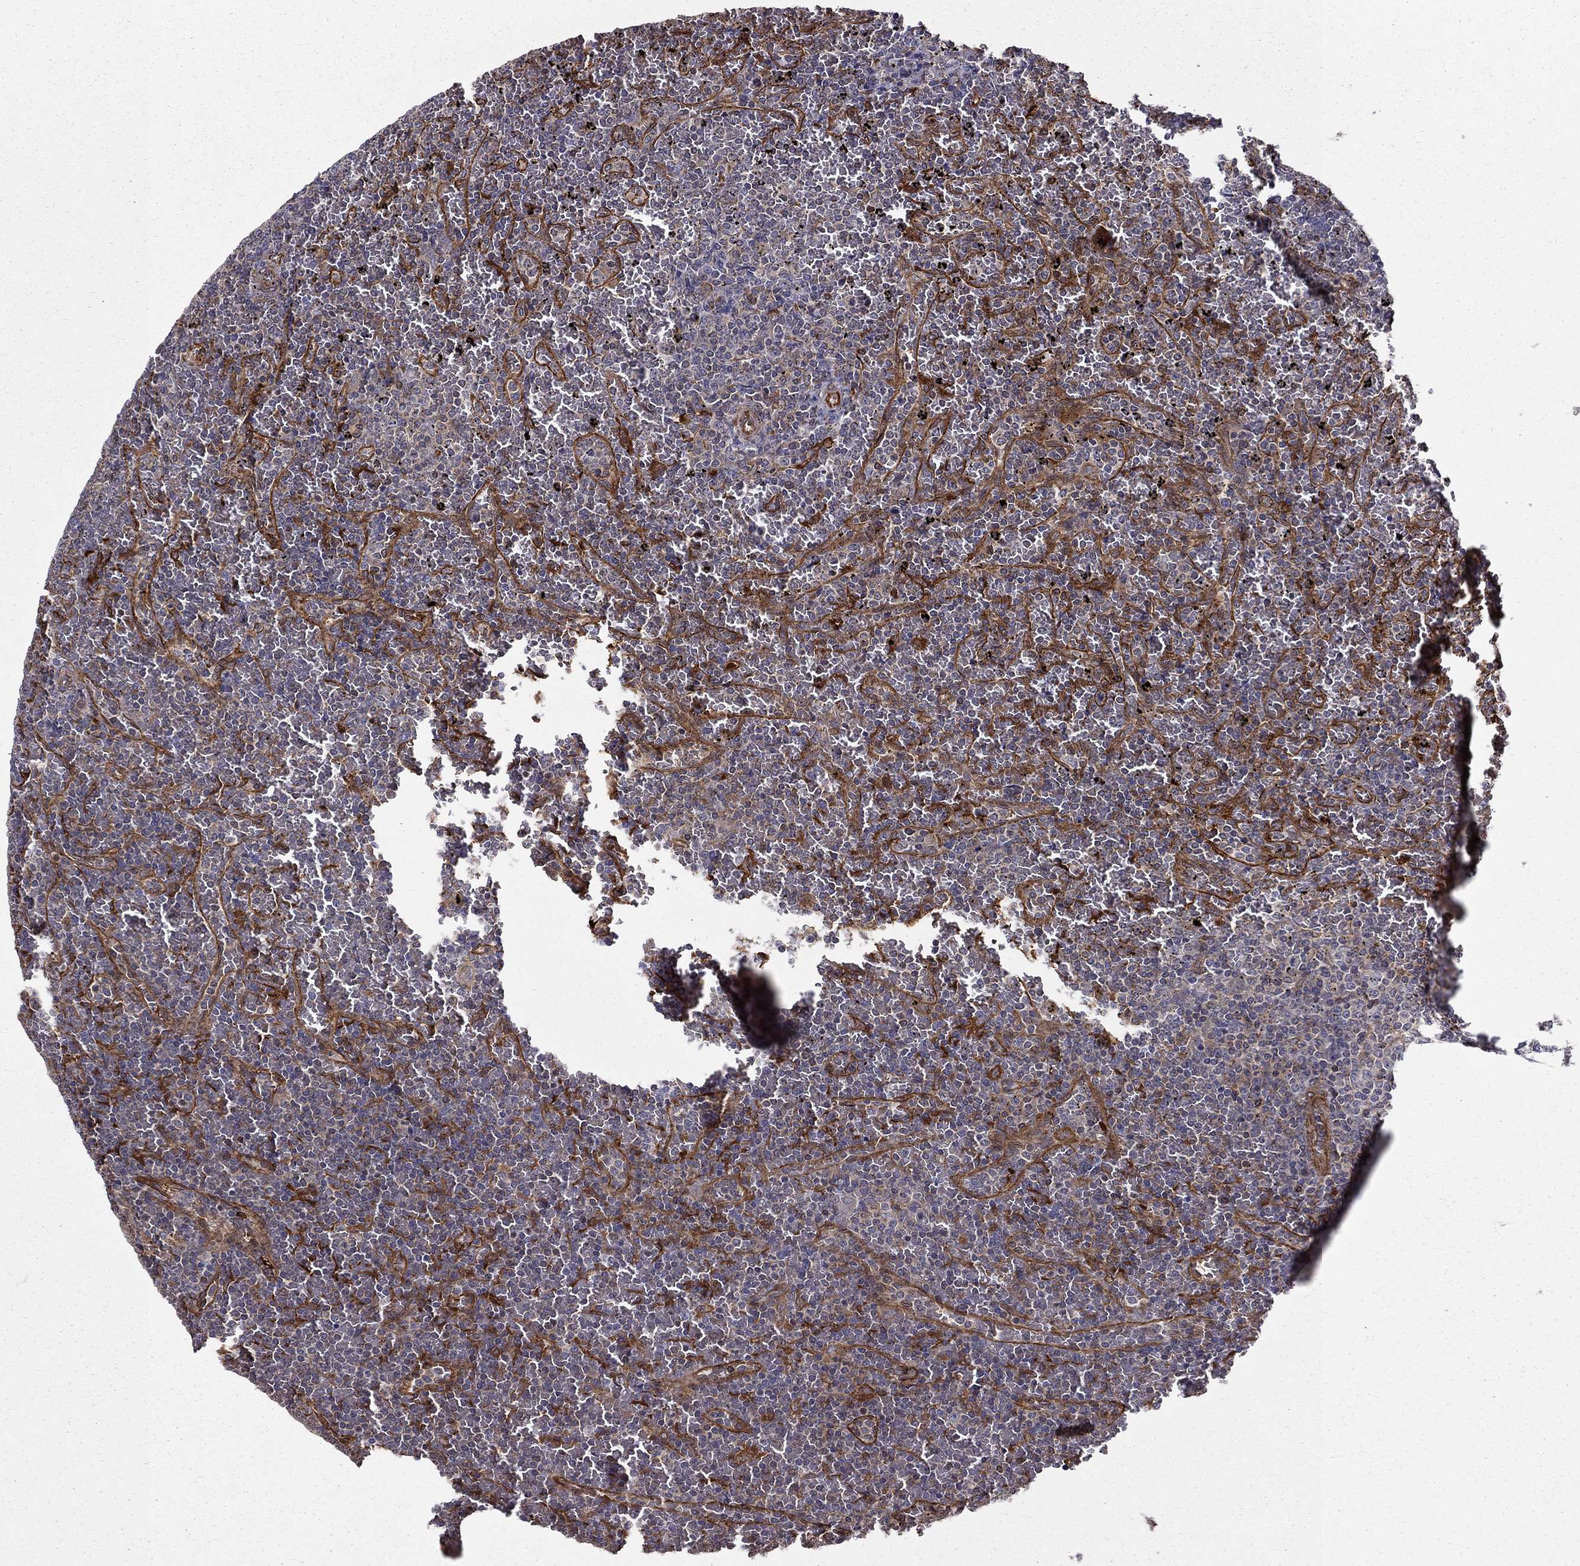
{"staining": {"intensity": "negative", "quantity": "none", "location": "none"}, "tissue": "lymphoma", "cell_type": "Tumor cells", "image_type": "cancer", "snomed": [{"axis": "morphology", "description": "Malignant lymphoma, non-Hodgkin's type, Low grade"}, {"axis": "topography", "description": "Spleen"}], "caption": "The histopathology image displays no significant expression in tumor cells of malignant lymphoma, non-Hodgkin's type (low-grade).", "gene": "SHMT1", "patient": {"sex": "female", "age": 77}}